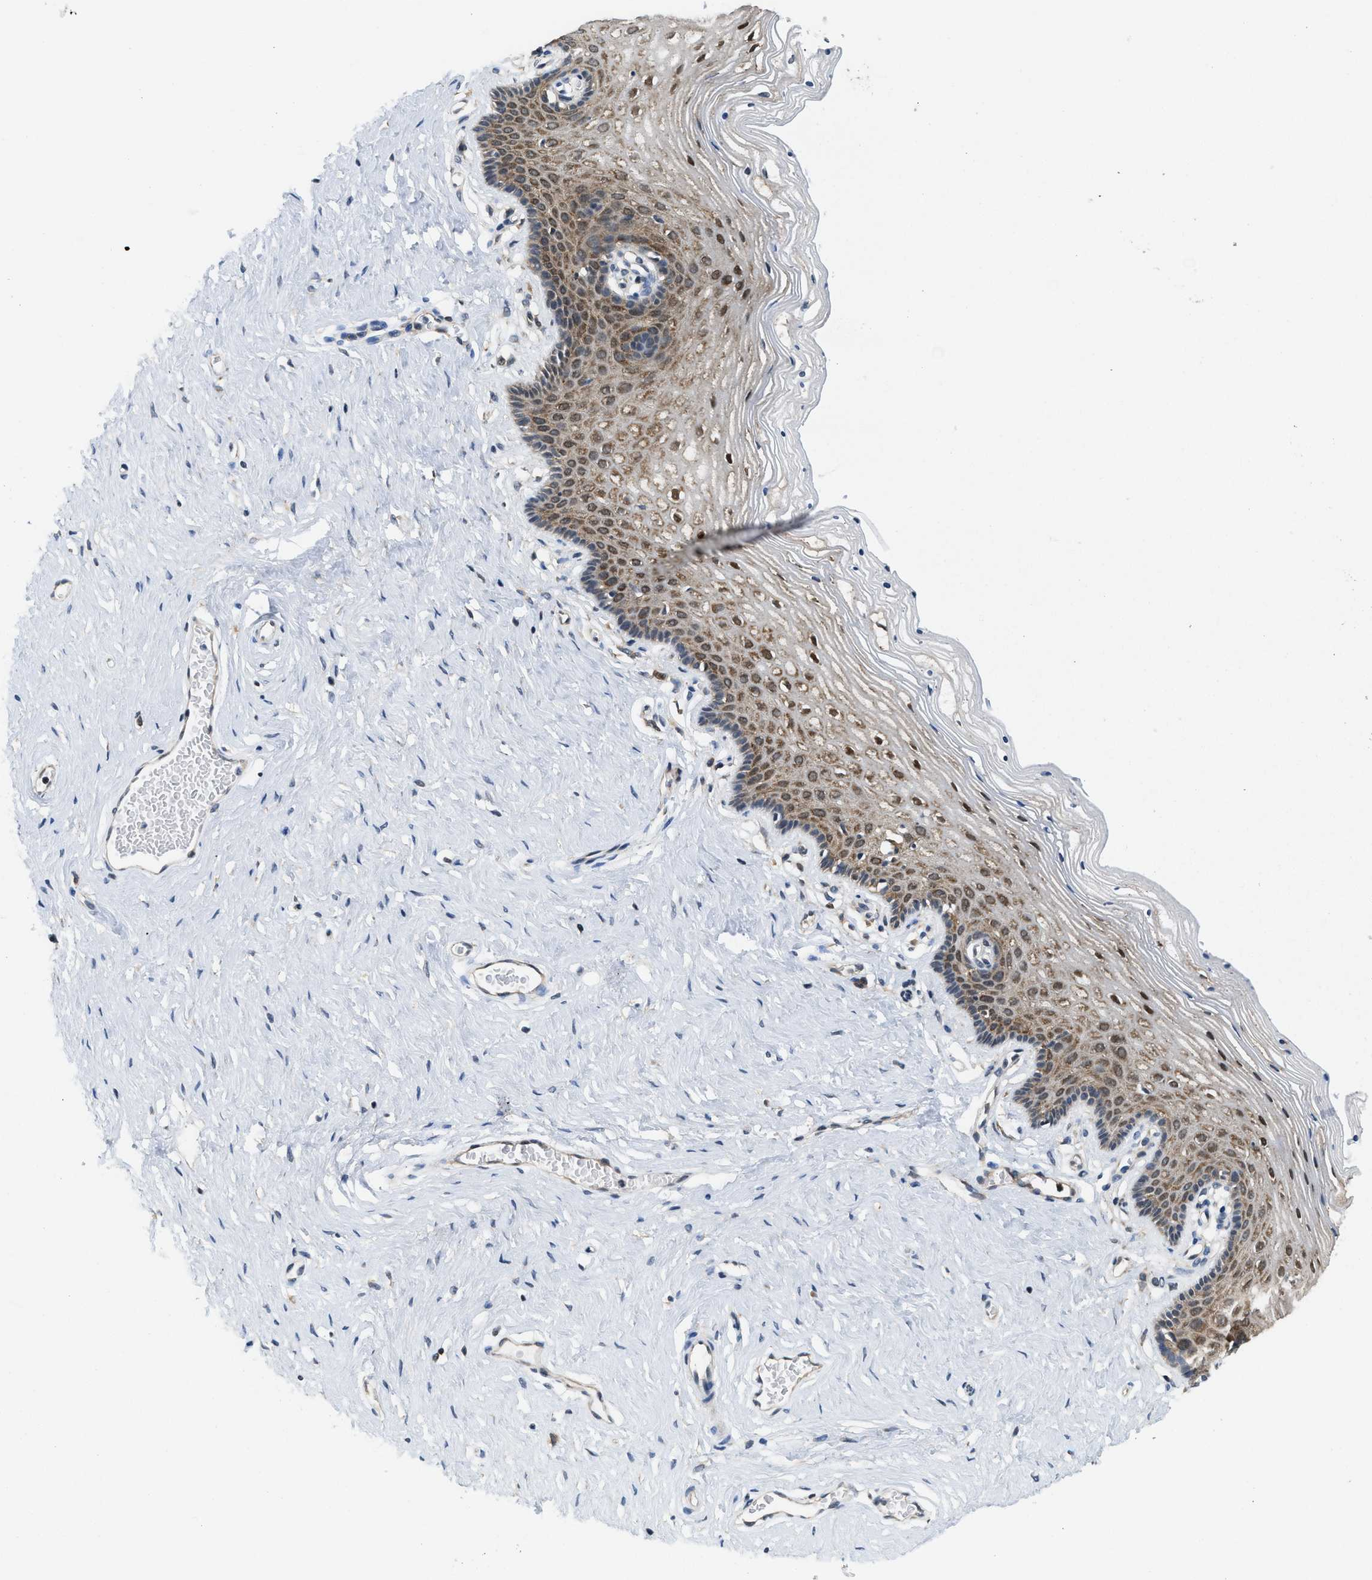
{"staining": {"intensity": "moderate", "quantity": "25%-75%", "location": "cytoplasmic/membranous,nuclear"}, "tissue": "vagina", "cell_type": "Squamous epithelial cells", "image_type": "normal", "snomed": [{"axis": "morphology", "description": "Normal tissue, NOS"}, {"axis": "topography", "description": "Vagina"}], "caption": "Immunohistochemical staining of normal human vagina demonstrates moderate cytoplasmic/membranous,nuclear protein positivity in about 25%-75% of squamous epithelial cells. (DAB IHC with brightfield microscopy, high magnification).", "gene": "ATF7IP", "patient": {"sex": "female", "age": 32}}